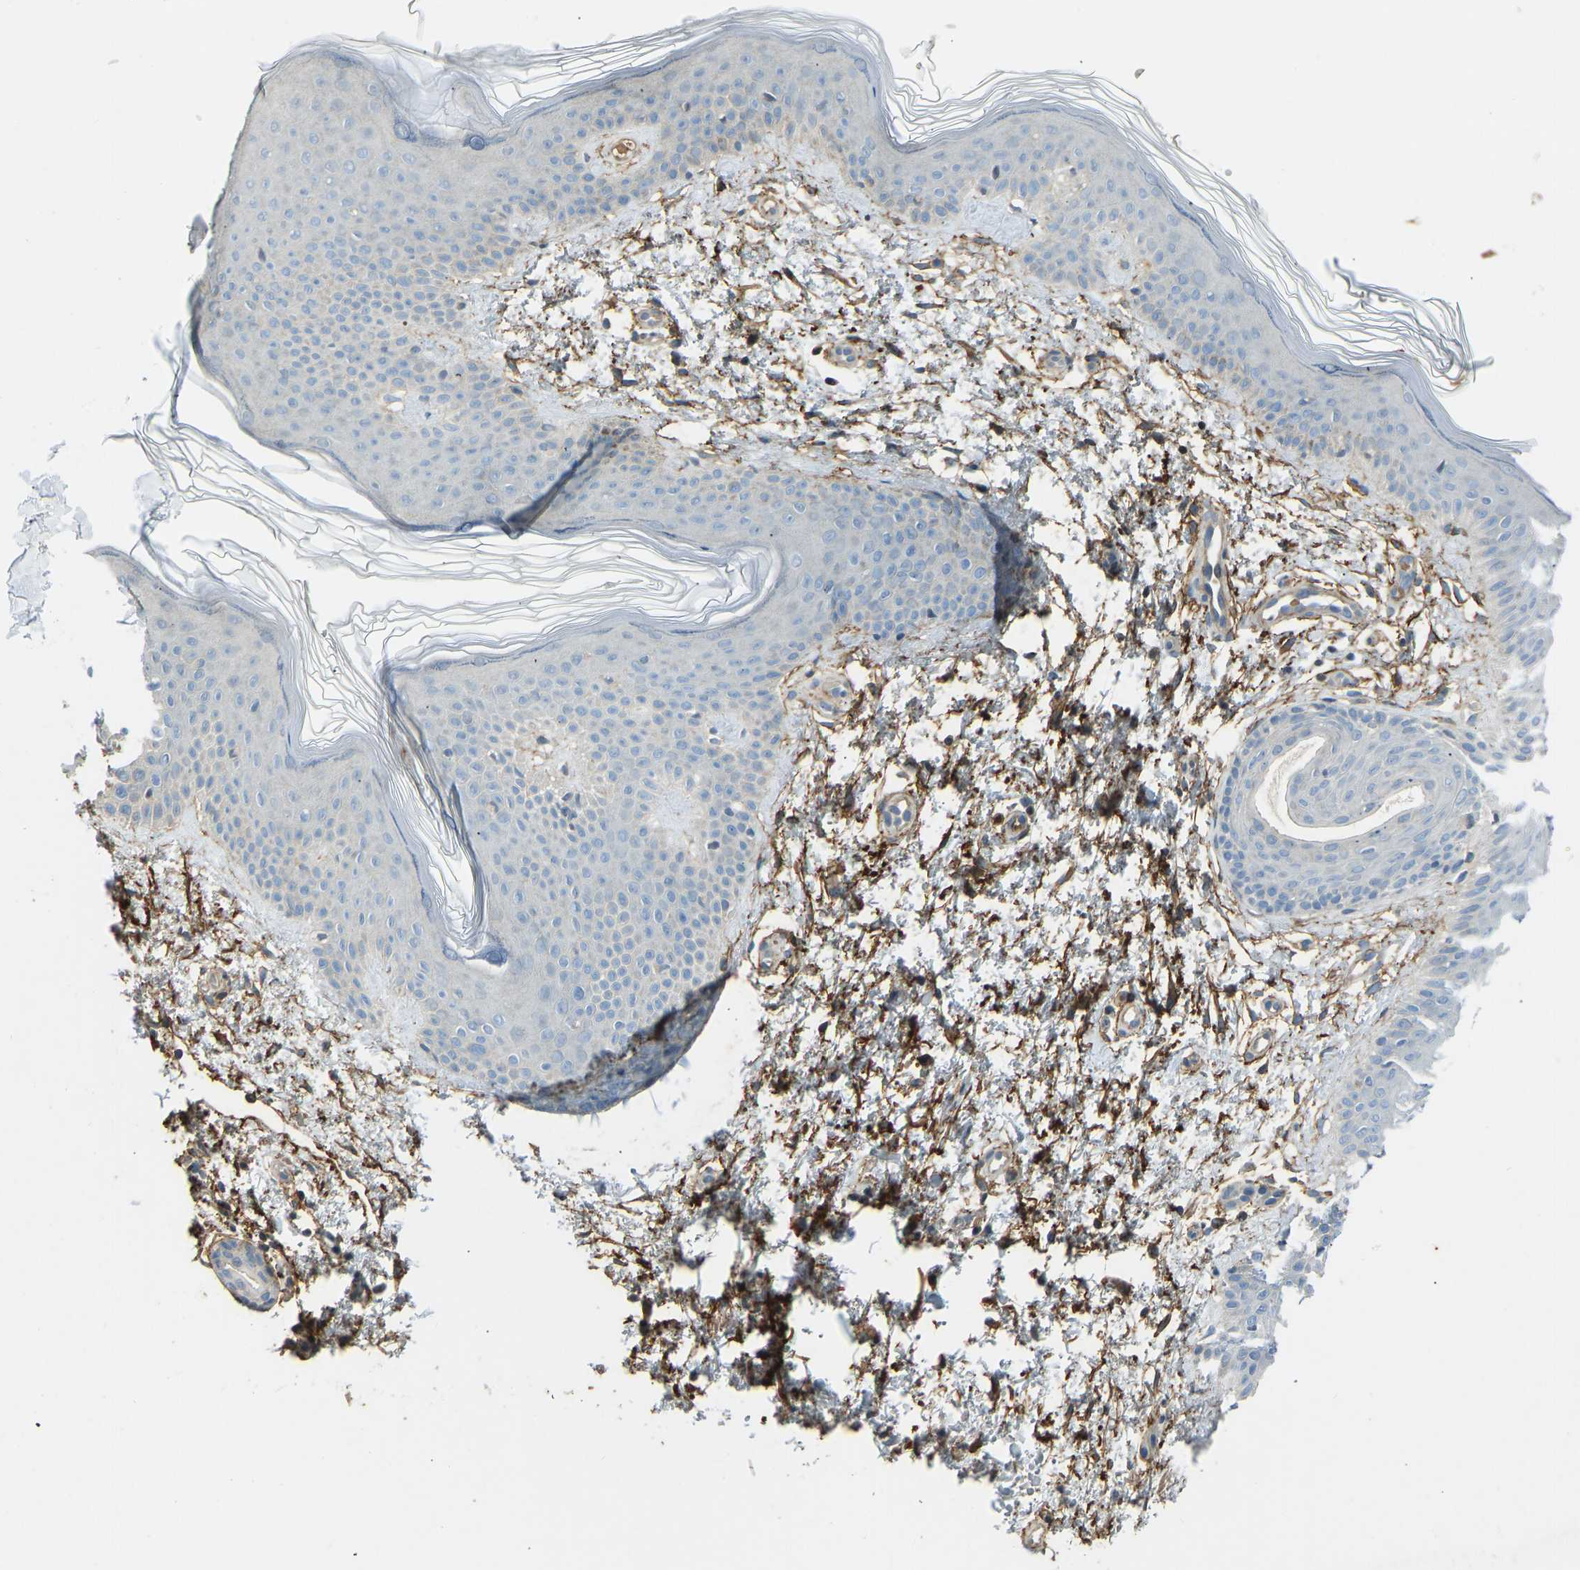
{"staining": {"intensity": "moderate", "quantity": ">75%", "location": "cytoplasmic/membranous"}, "tissue": "skin", "cell_type": "Fibroblasts", "image_type": "normal", "snomed": [{"axis": "morphology", "description": "Normal tissue, NOS"}, {"axis": "morphology", "description": "Malignant melanoma, NOS"}, {"axis": "topography", "description": "Skin"}], "caption": "Immunohistochemistry (IHC) (DAB) staining of benign human skin shows moderate cytoplasmic/membranous protein staining in approximately >75% of fibroblasts. (DAB IHC with brightfield microscopy, high magnification).", "gene": "FBLN2", "patient": {"sex": "male", "age": 83}}